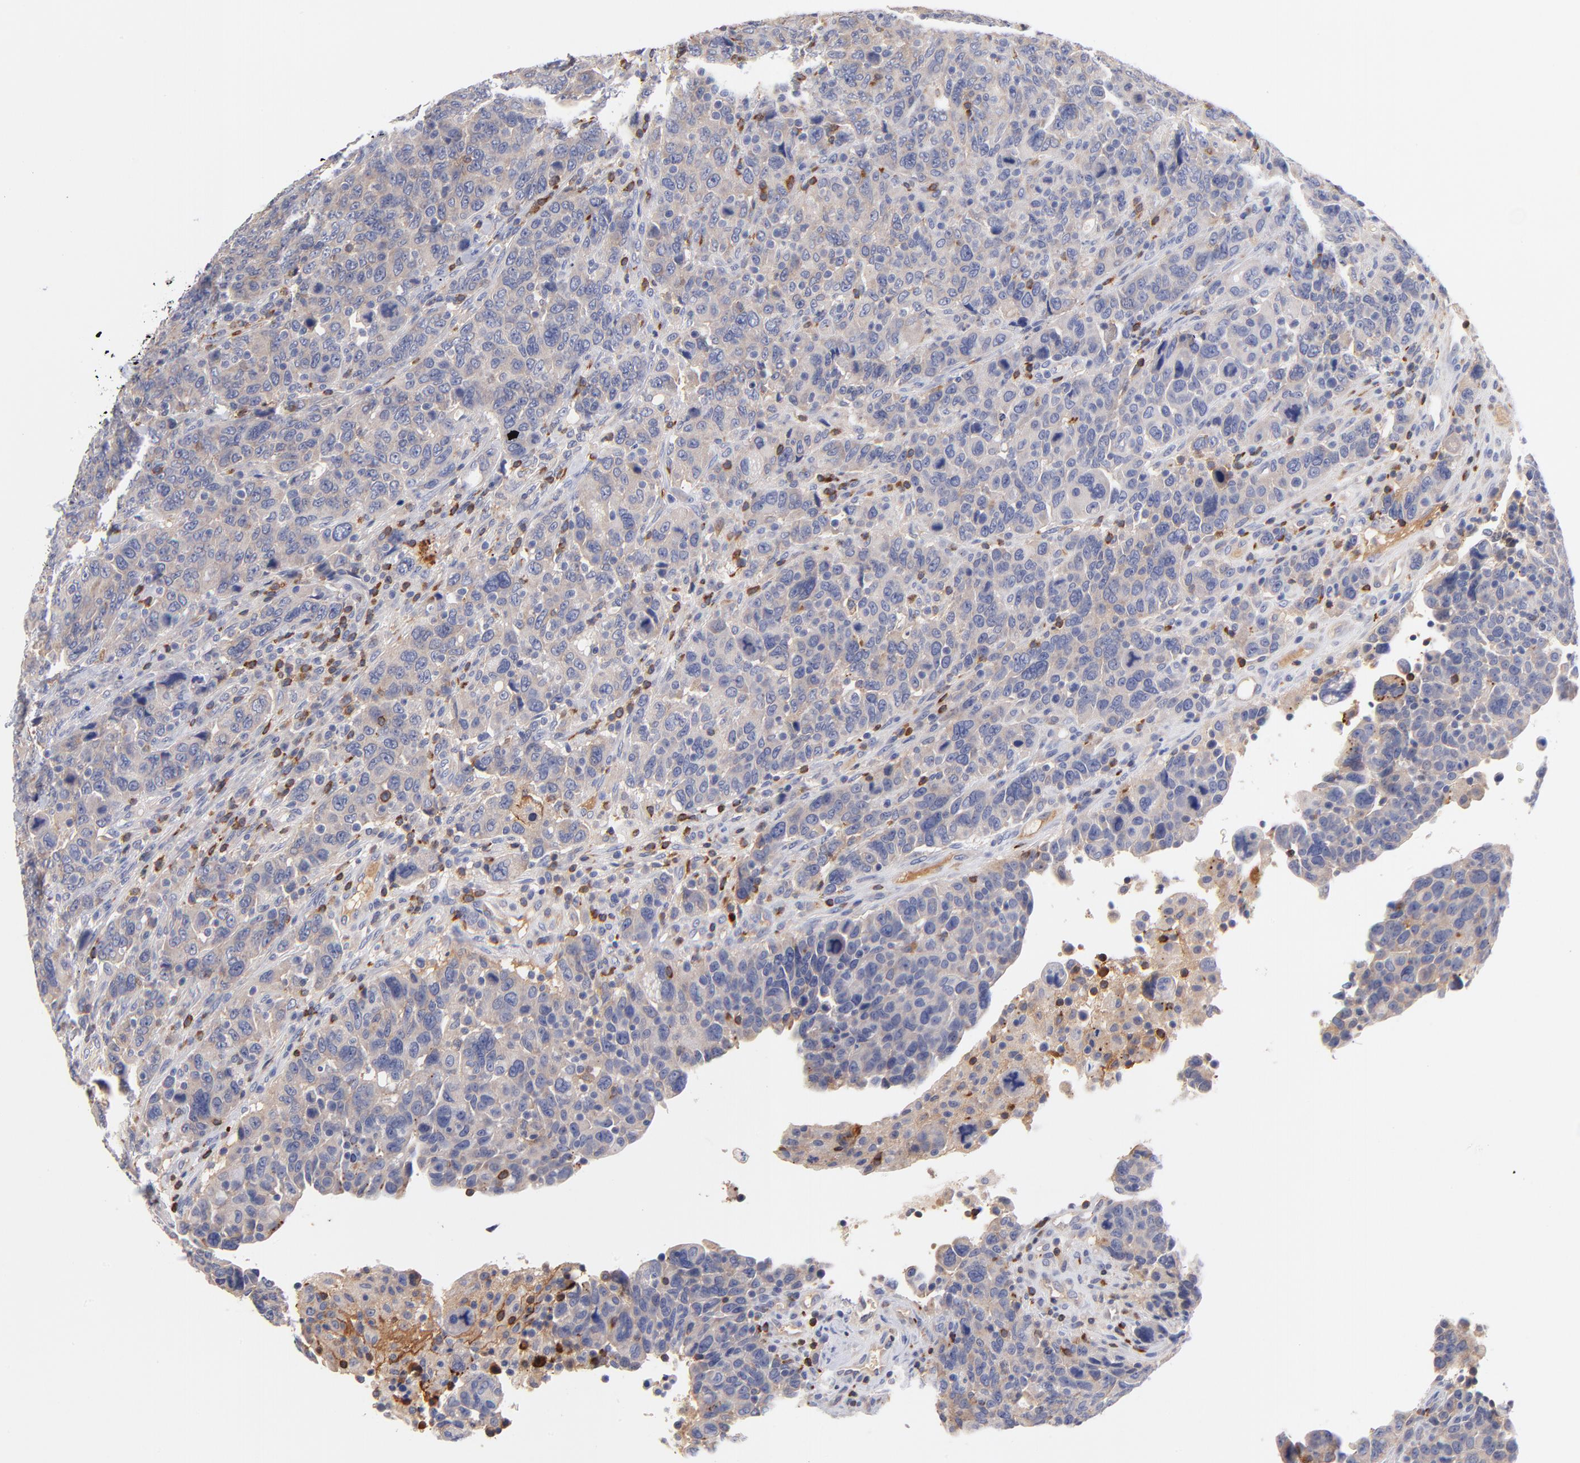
{"staining": {"intensity": "negative", "quantity": "none", "location": "none"}, "tissue": "breast cancer", "cell_type": "Tumor cells", "image_type": "cancer", "snomed": [{"axis": "morphology", "description": "Duct carcinoma"}, {"axis": "topography", "description": "Breast"}], "caption": "Tumor cells are negative for protein expression in human breast cancer.", "gene": "KREMEN2", "patient": {"sex": "female", "age": 37}}